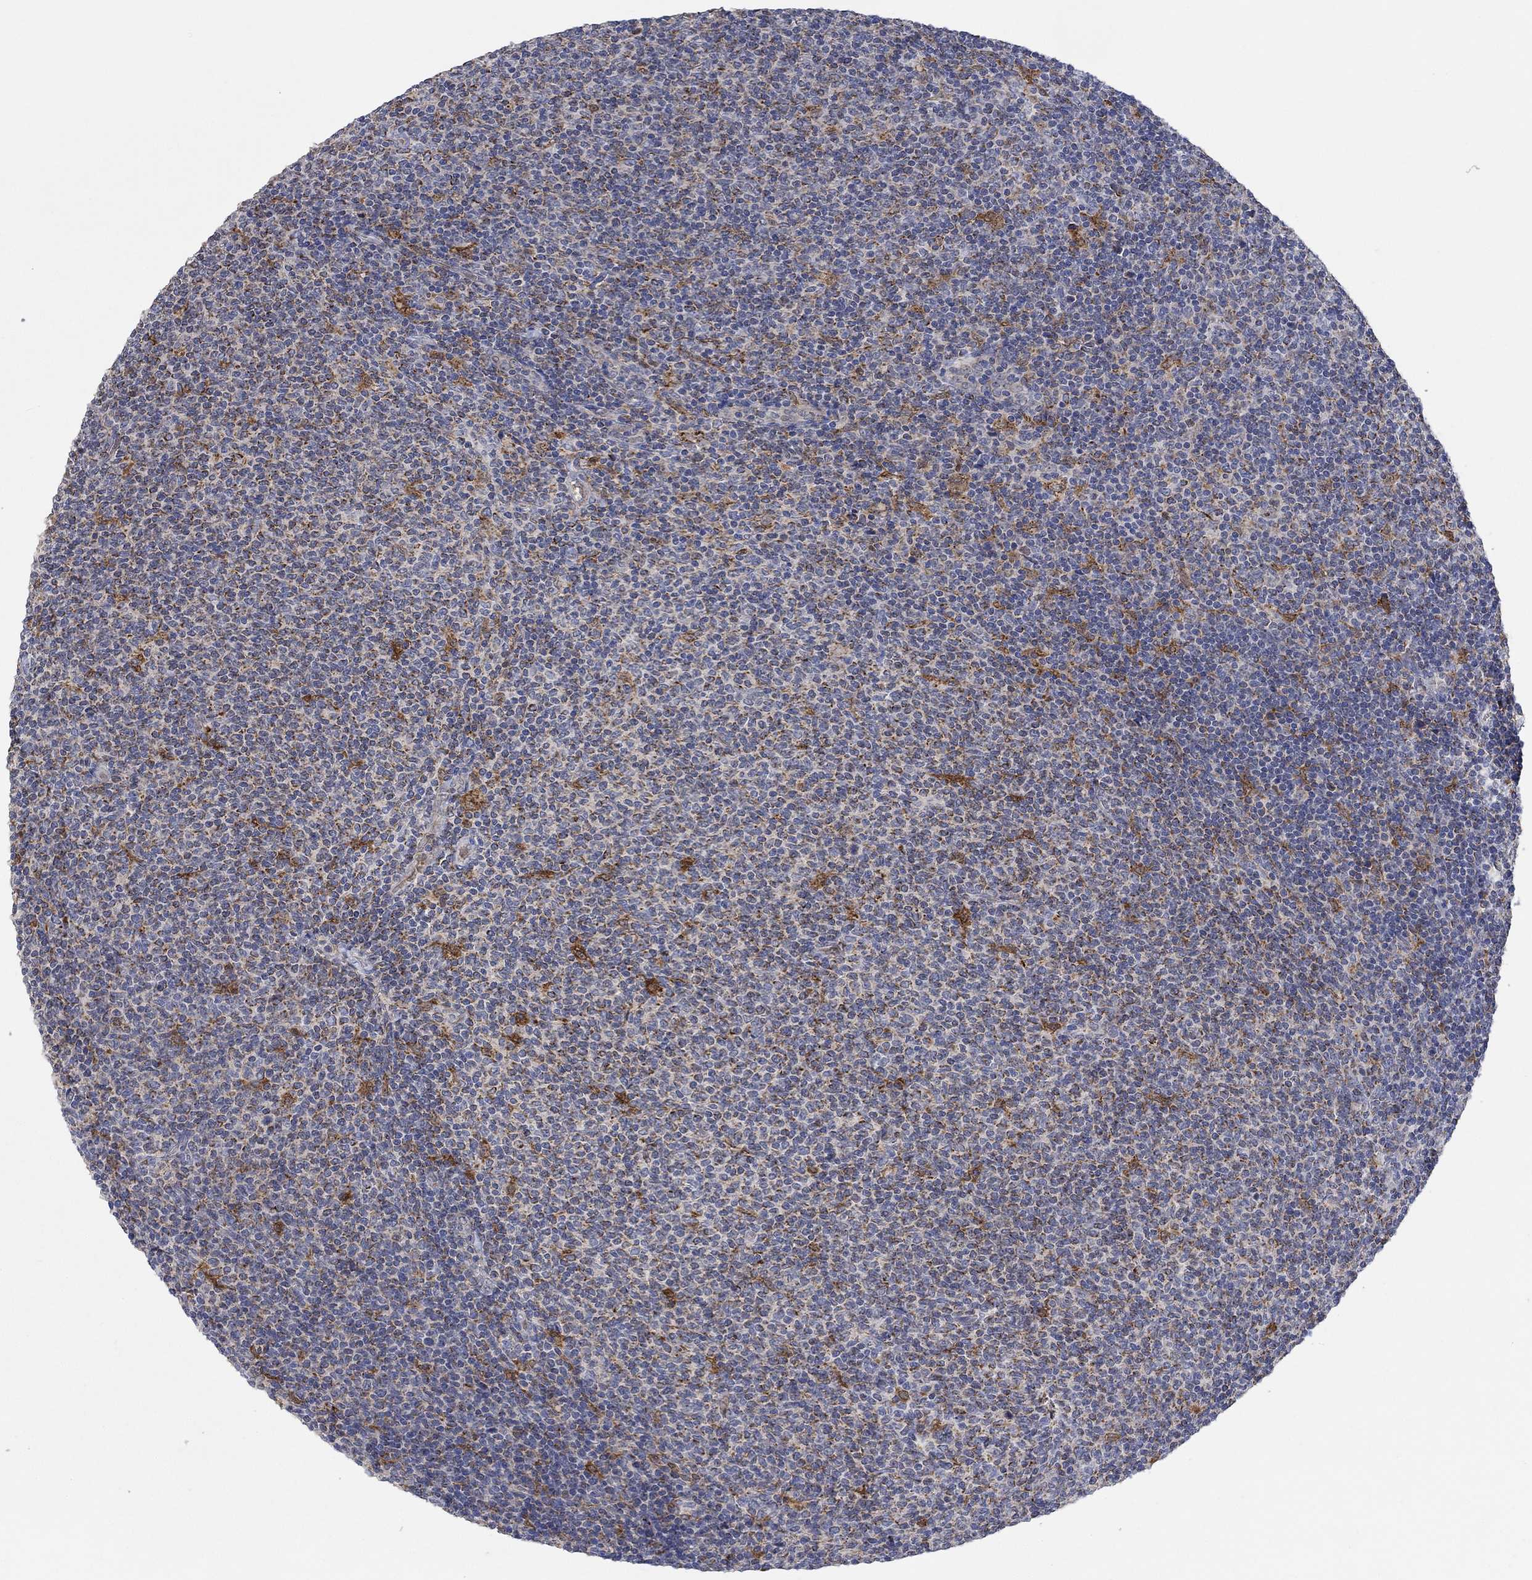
{"staining": {"intensity": "negative", "quantity": "none", "location": "none"}, "tissue": "lymphoma", "cell_type": "Tumor cells", "image_type": "cancer", "snomed": [{"axis": "morphology", "description": "Malignant lymphoma, non-Hodgkin's type, Low grade"}, {"axis": "topography", "description": "Lymph node"}], "caption": "This histopathology image is of malignant lymphoma, non-Hodgkin's type (low-grade) stained with IHC to label a protein in brown with the nuclei are counter-stained blue. There is no staining in tumor cells.", "gene": "MPP1", "patient": {"sex": "male", "age": 52}}